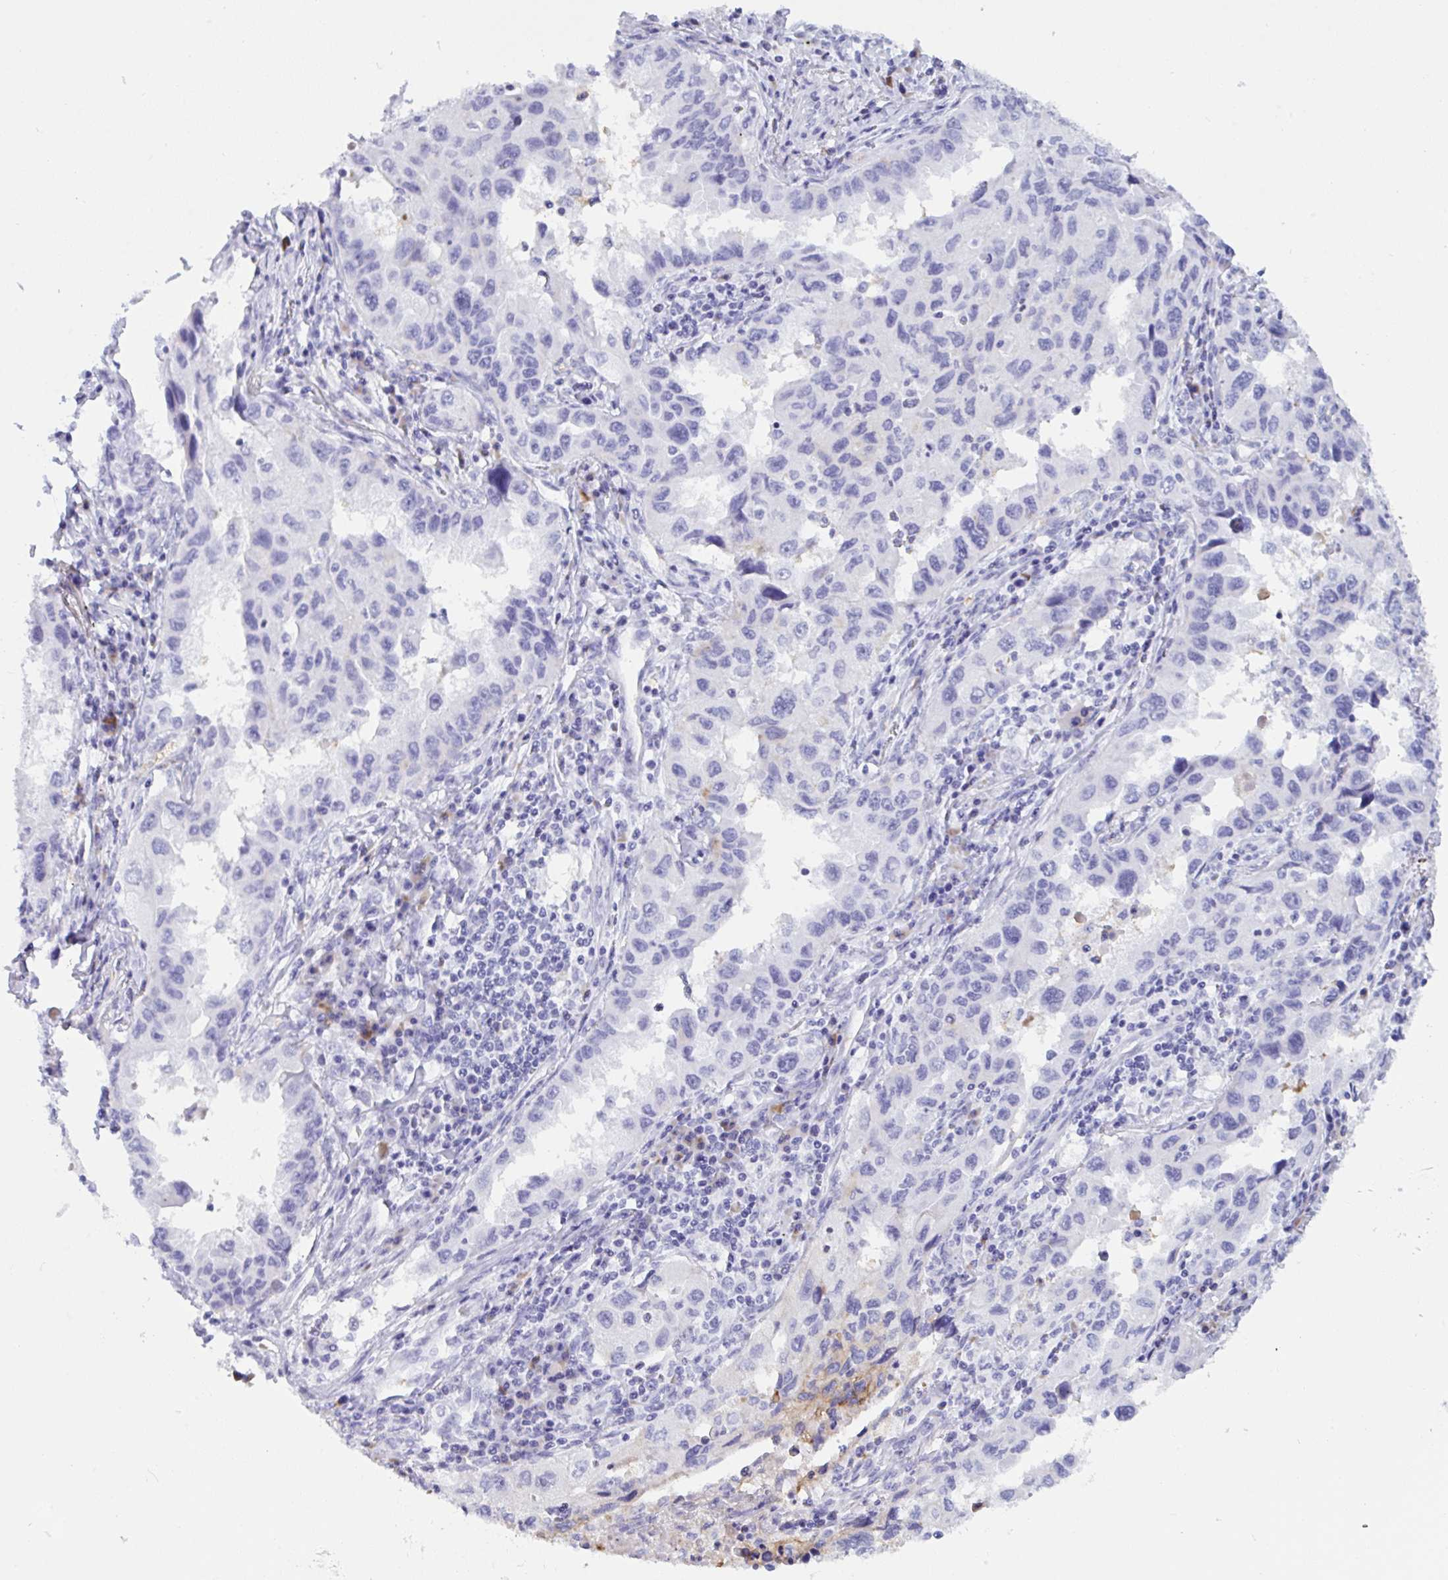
{"staining": {"intensity": "negative", "quantity": "none", "location": "none"}, "tissue": "lung cancer", "cell_type": "Tumor cells", "image_type": "cancer", "snomed": [{"axis": "morphology", "description": "Adenocarcinoma, NOS"}, {"axis": "topography", "description": "Lung"}], "caption": "Immunohistochemistry micrograph of neoplastic tissue: lung cancer (adenocarcinoma) stained with DAB (3,3'-diaminobenzidine) exhibits no significant protein positivity in tumor cells.", "gene": "SLC2A1", "patient": {"sex": "female", "age": 73}}